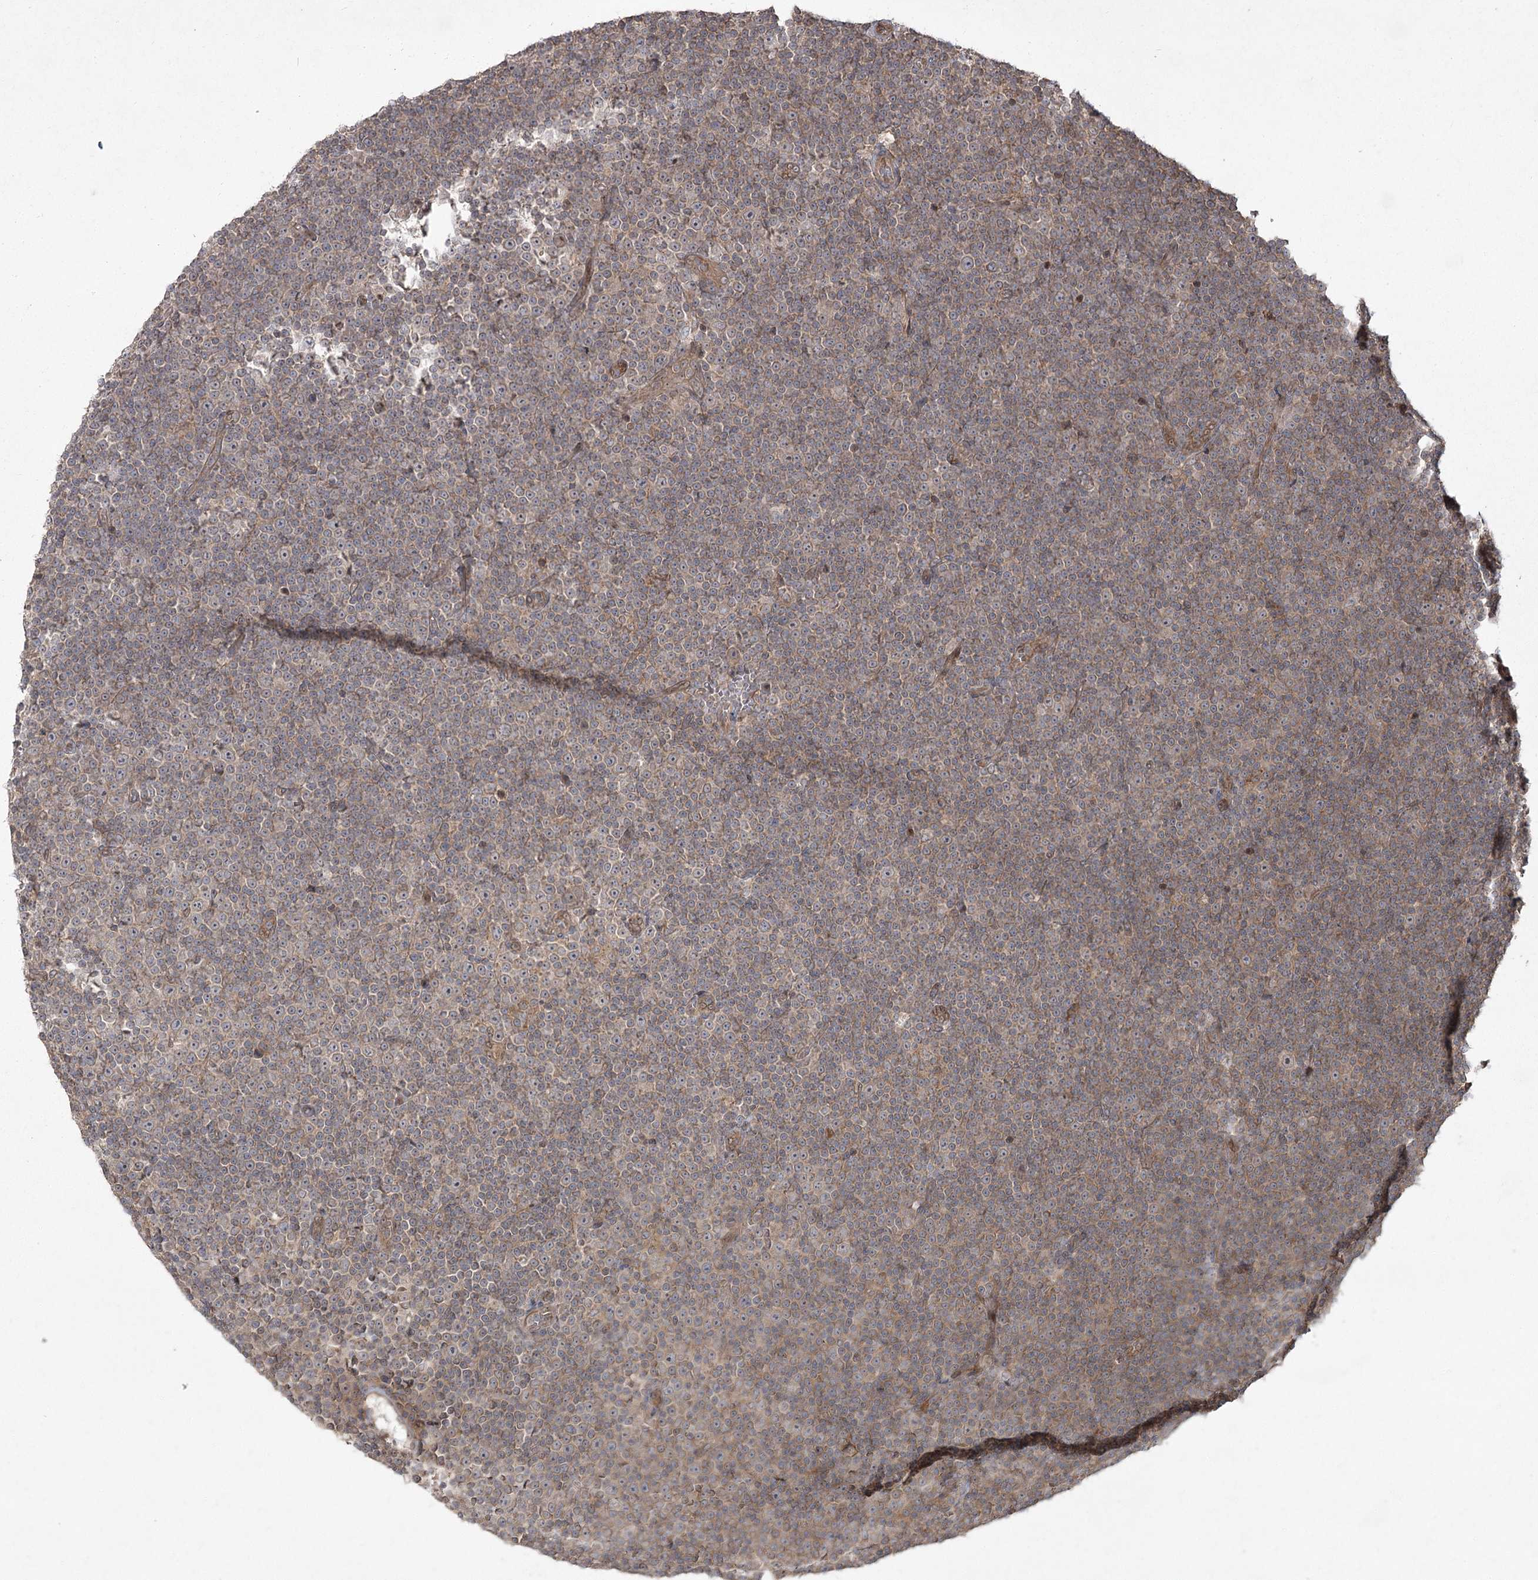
{"staining": {"intensity": "weak", "quantity": ">75%", "location": "cytoplasmic/membranous"}, "tissue": "lymphoma", "cell_type": "Tumor cells", "image_type": "cancer", "snomed": [{"axis": "morphology", "description": "Malignant lymphoma, non-Hodgkin's type, Low grade"}, {"axis": "topography", "description": "Lymph node"}], "caption": "Protein staining demonstrates weak cytoplasmic/membranous expression in approximately >75% of tumor cells in lymphoma. (DAB IHC with brightfield microscopy, high magnification).", "gene": "CPLANE1", "patient": {"sex": "female", "age": 67}}